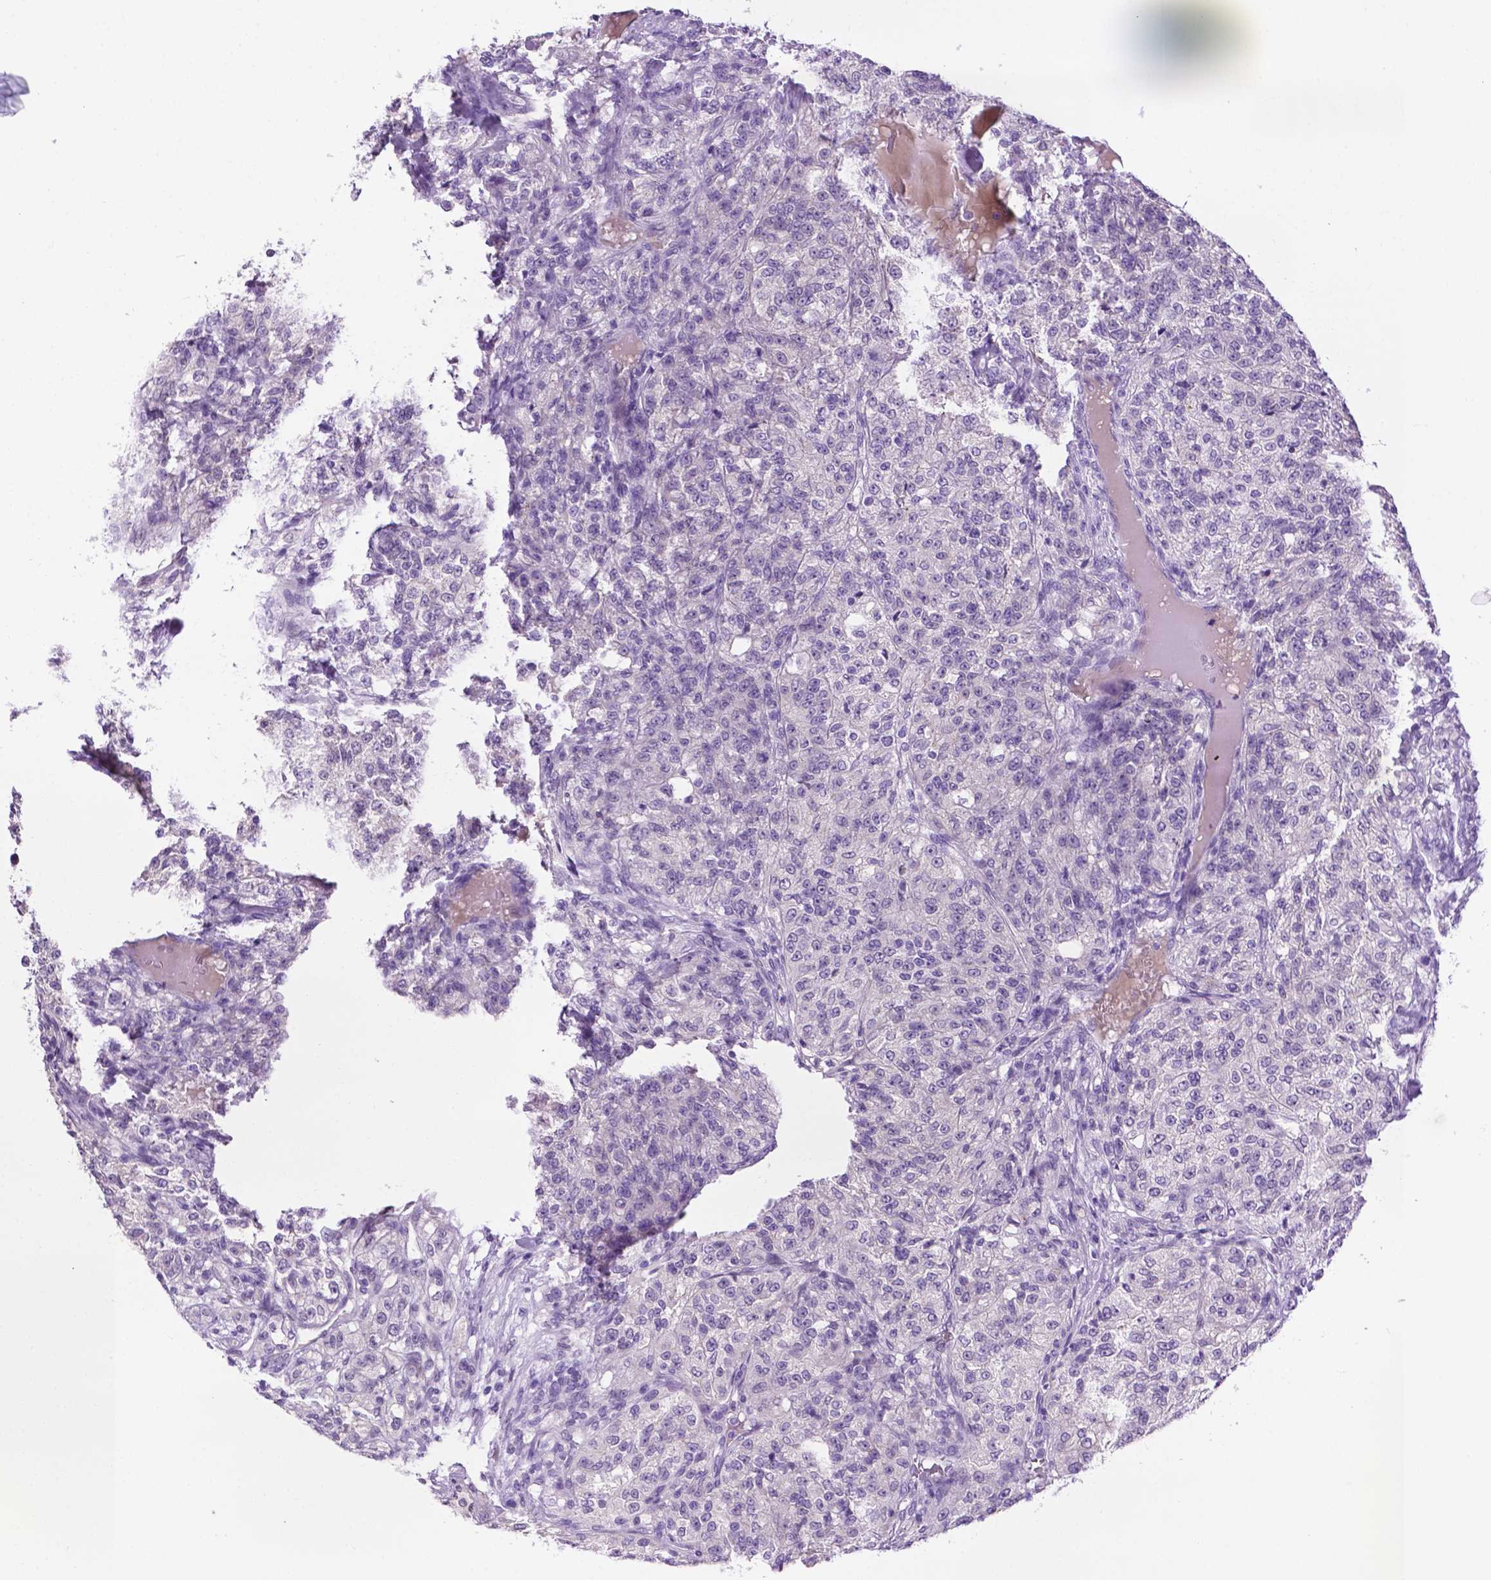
{"staining": {"intensity": "negative", "quantity": "none", "location": "none"}, "tissue": "renal cancer", "cell_type": "Tumor cells", "image_type": "cancer", "snomed": [{"axis": "morphology", "description": "Adenocarcinoma, NOS"}, {"axis": "topography", "description": "Kidney"}], "caption": "This is a photomicrograph of immunohistochemistry (IHC) staining of adenocarcinoma (renal), which shows no positivity in tumor cells.", "gene": "MMP27", "patient": {"sex": "female", "age": 63}}